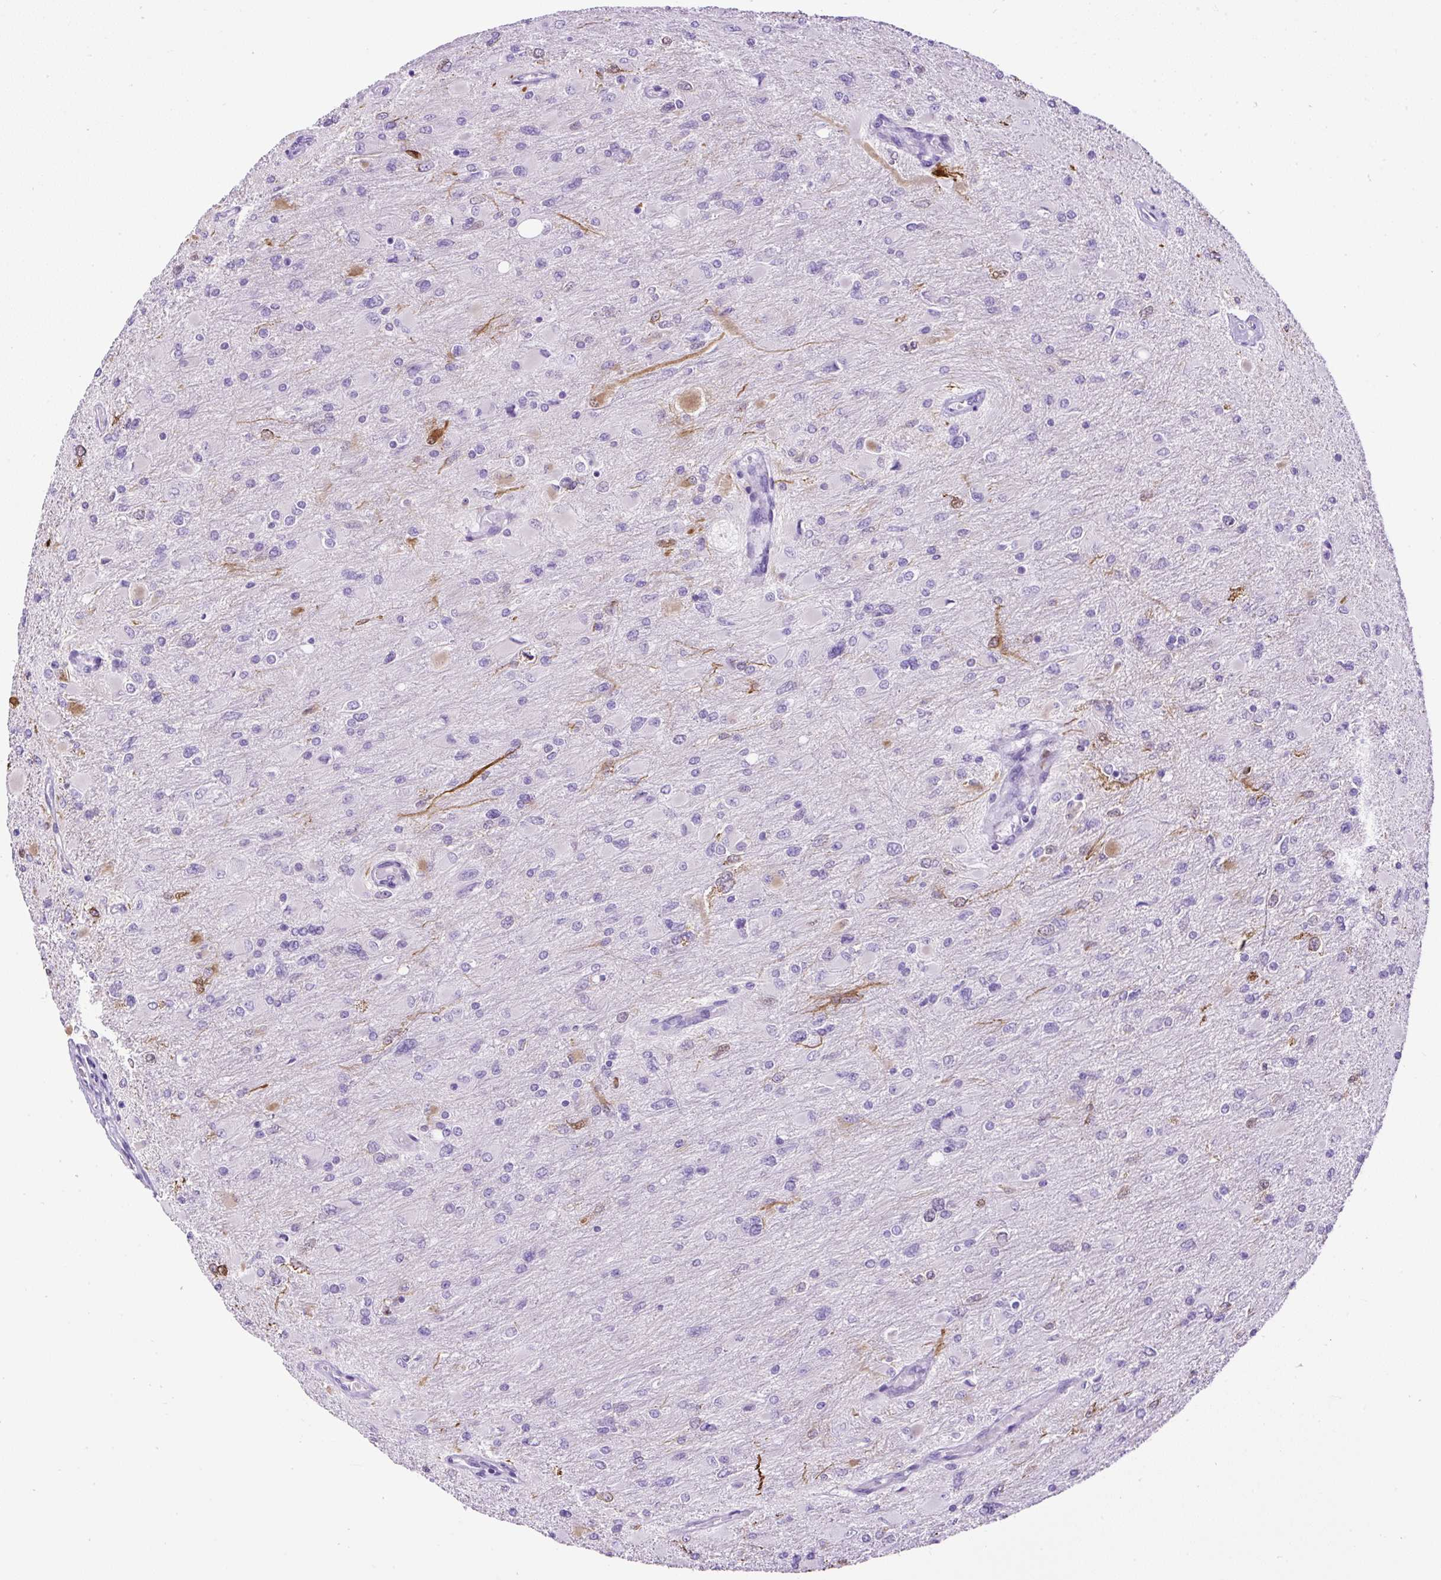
{"staining": {"intensity": "negative", "quantity": "none", "location": "none"}, "tissue": "glioma", "cell_type": "Tumor cells", "image_type": "cancer", "snomed": [{"axis": "morphology", "description": "Glioma, malignant, High grade"}, {"axis": "topography", "description": "Cerebral cortex"}], "caption": "This is an immunohistochemistry histopathology image of human glioma. There is no expression in tumor cells.", "gene": "PDIA2", "patient": {"sex": "female", "age": 36}}